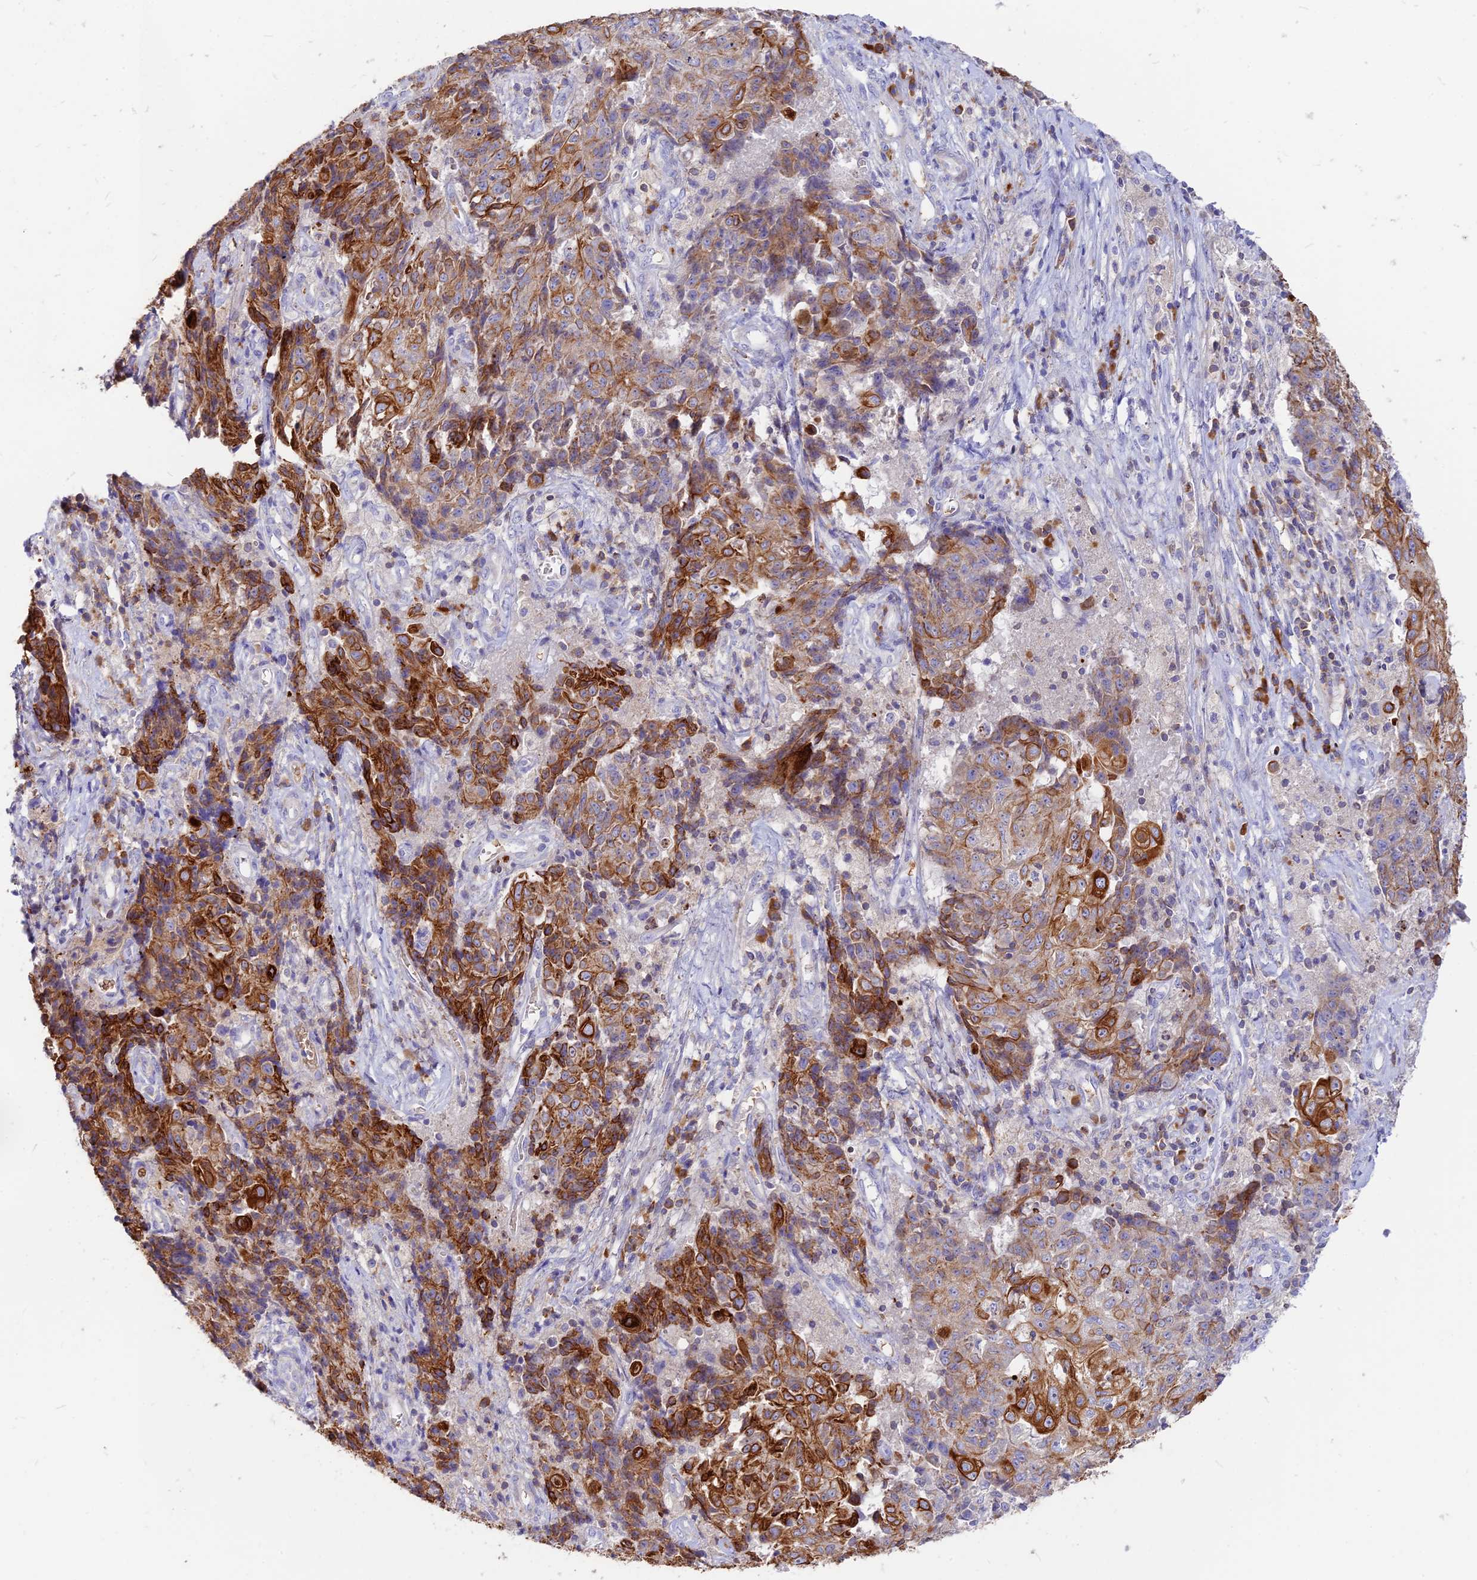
{"staining": {"intensity": "strong", "quantity": "25%-75%", "location": "cytoplasmic/membranous"}, "tissue": "ovarian cancer", "cell_type": "Tumor cells", "image_type": "cancer", "snomed": [{"axis": "morphology", "description": "Carcinoma, endometroid"}, {"axis": "topography", "description": "Ovary"}], "caption": "Immunohistochemical staining of human ovarian cancer exhibits high levels of strong cytoplasmic/membranous protein expression in about 25%-75% of tumor cells.", "gene": "DENND2D", "patient": {"sex": "female", "age": 42}}